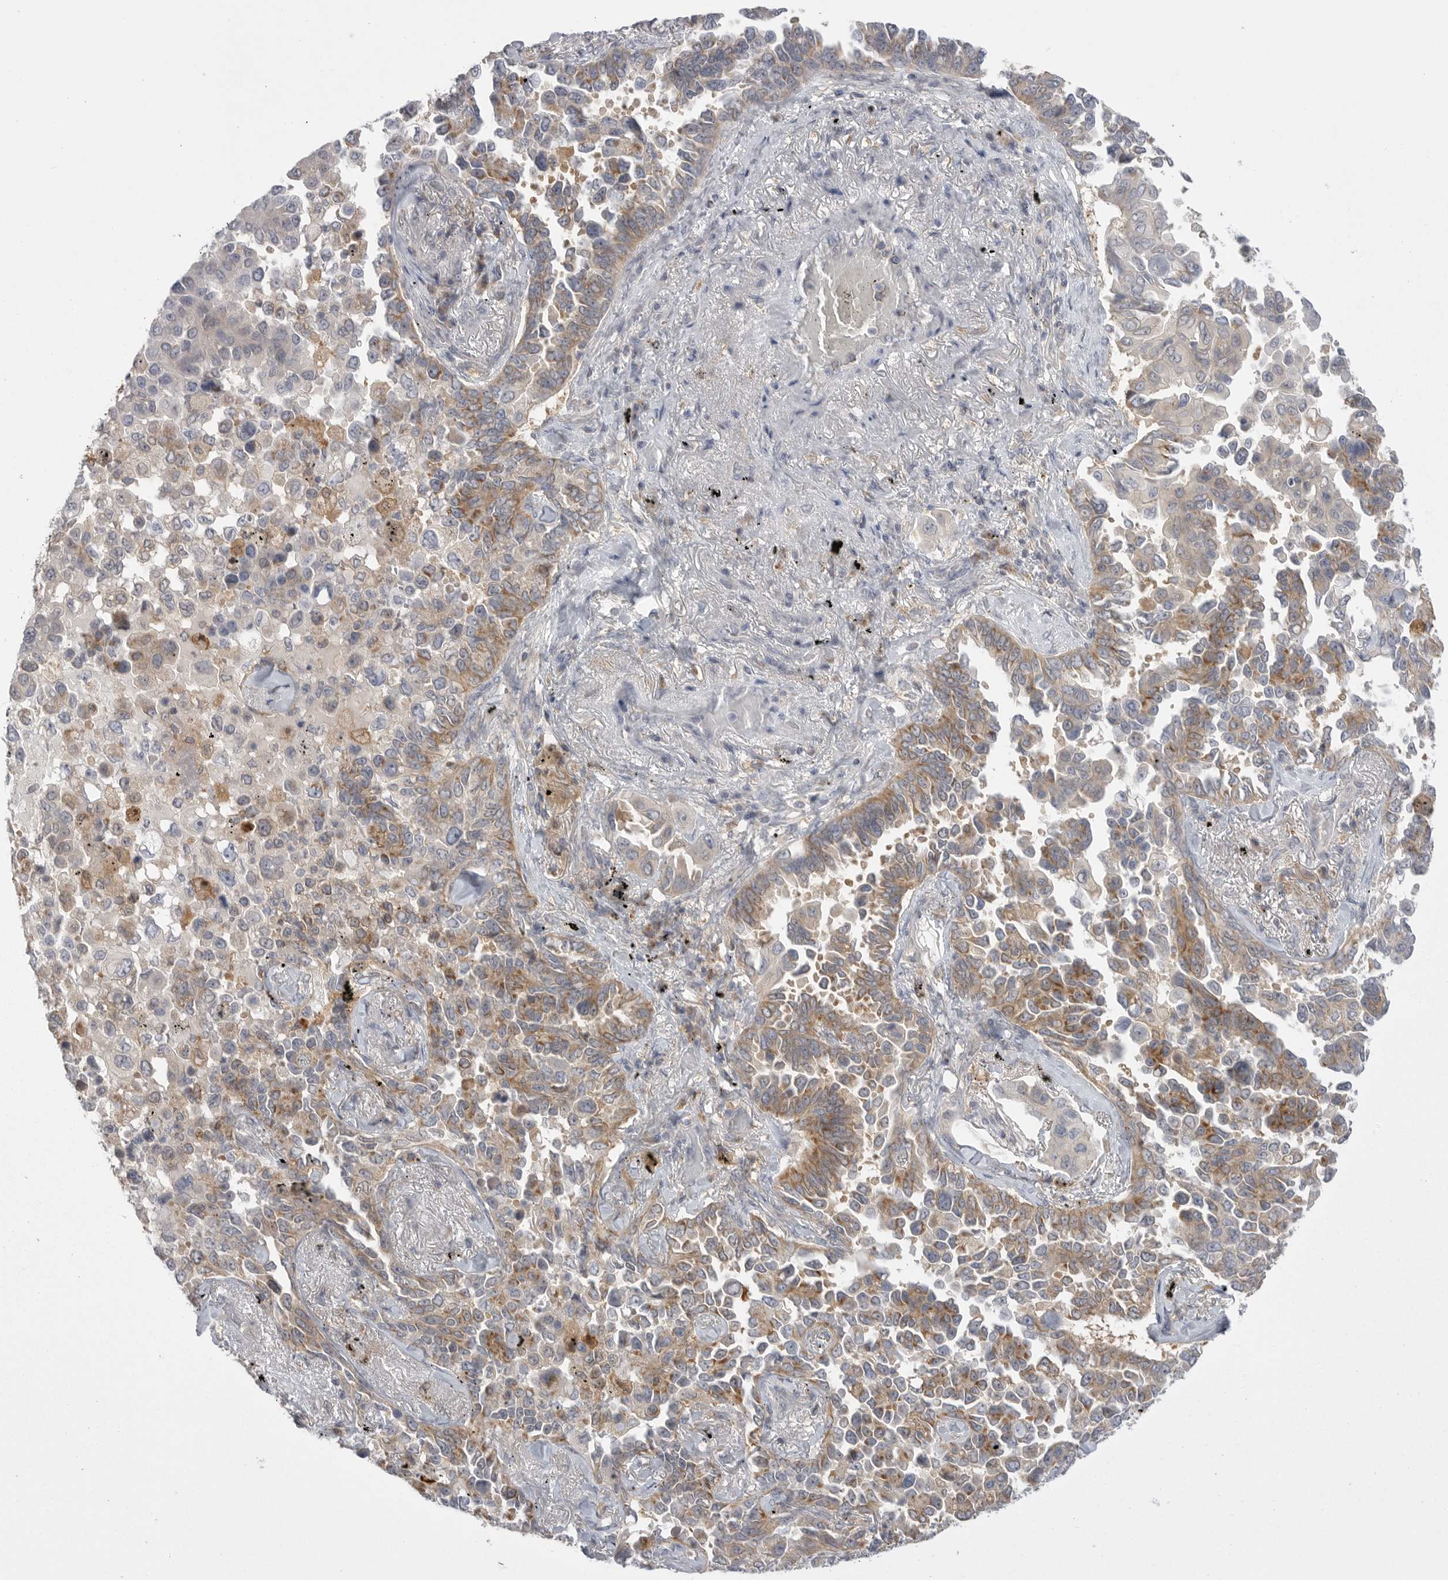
{"staining": {"intensity": "moderate", "quantity": "25%-75%", "location": "cytoplasmic/membranous"}, "tissue": "lung cancer", "cell_type": "Tumor cells", "image_type": "cancer", "snomed": [{"axis": "morphology", "description": "Adenocarcinoma, NOS"}, {"axis": "topography", "description": "Lung"}], "caption": "Adenocarcinoma (lung) stained with DAB (3,3'-diaminobenzidine) immunohistochemistry displays medium levels of moderate cytoplasmic/membranous staining in about 25%-75% of tumor cells. The staining was performed using DAB (3,3'-diaminobenzidine), with brown indicating positive protein expression. Nuclei are stained blue with hematoxylin.", "gene": "KYAT3", "patient": {"sex": "female", "age": 67}}